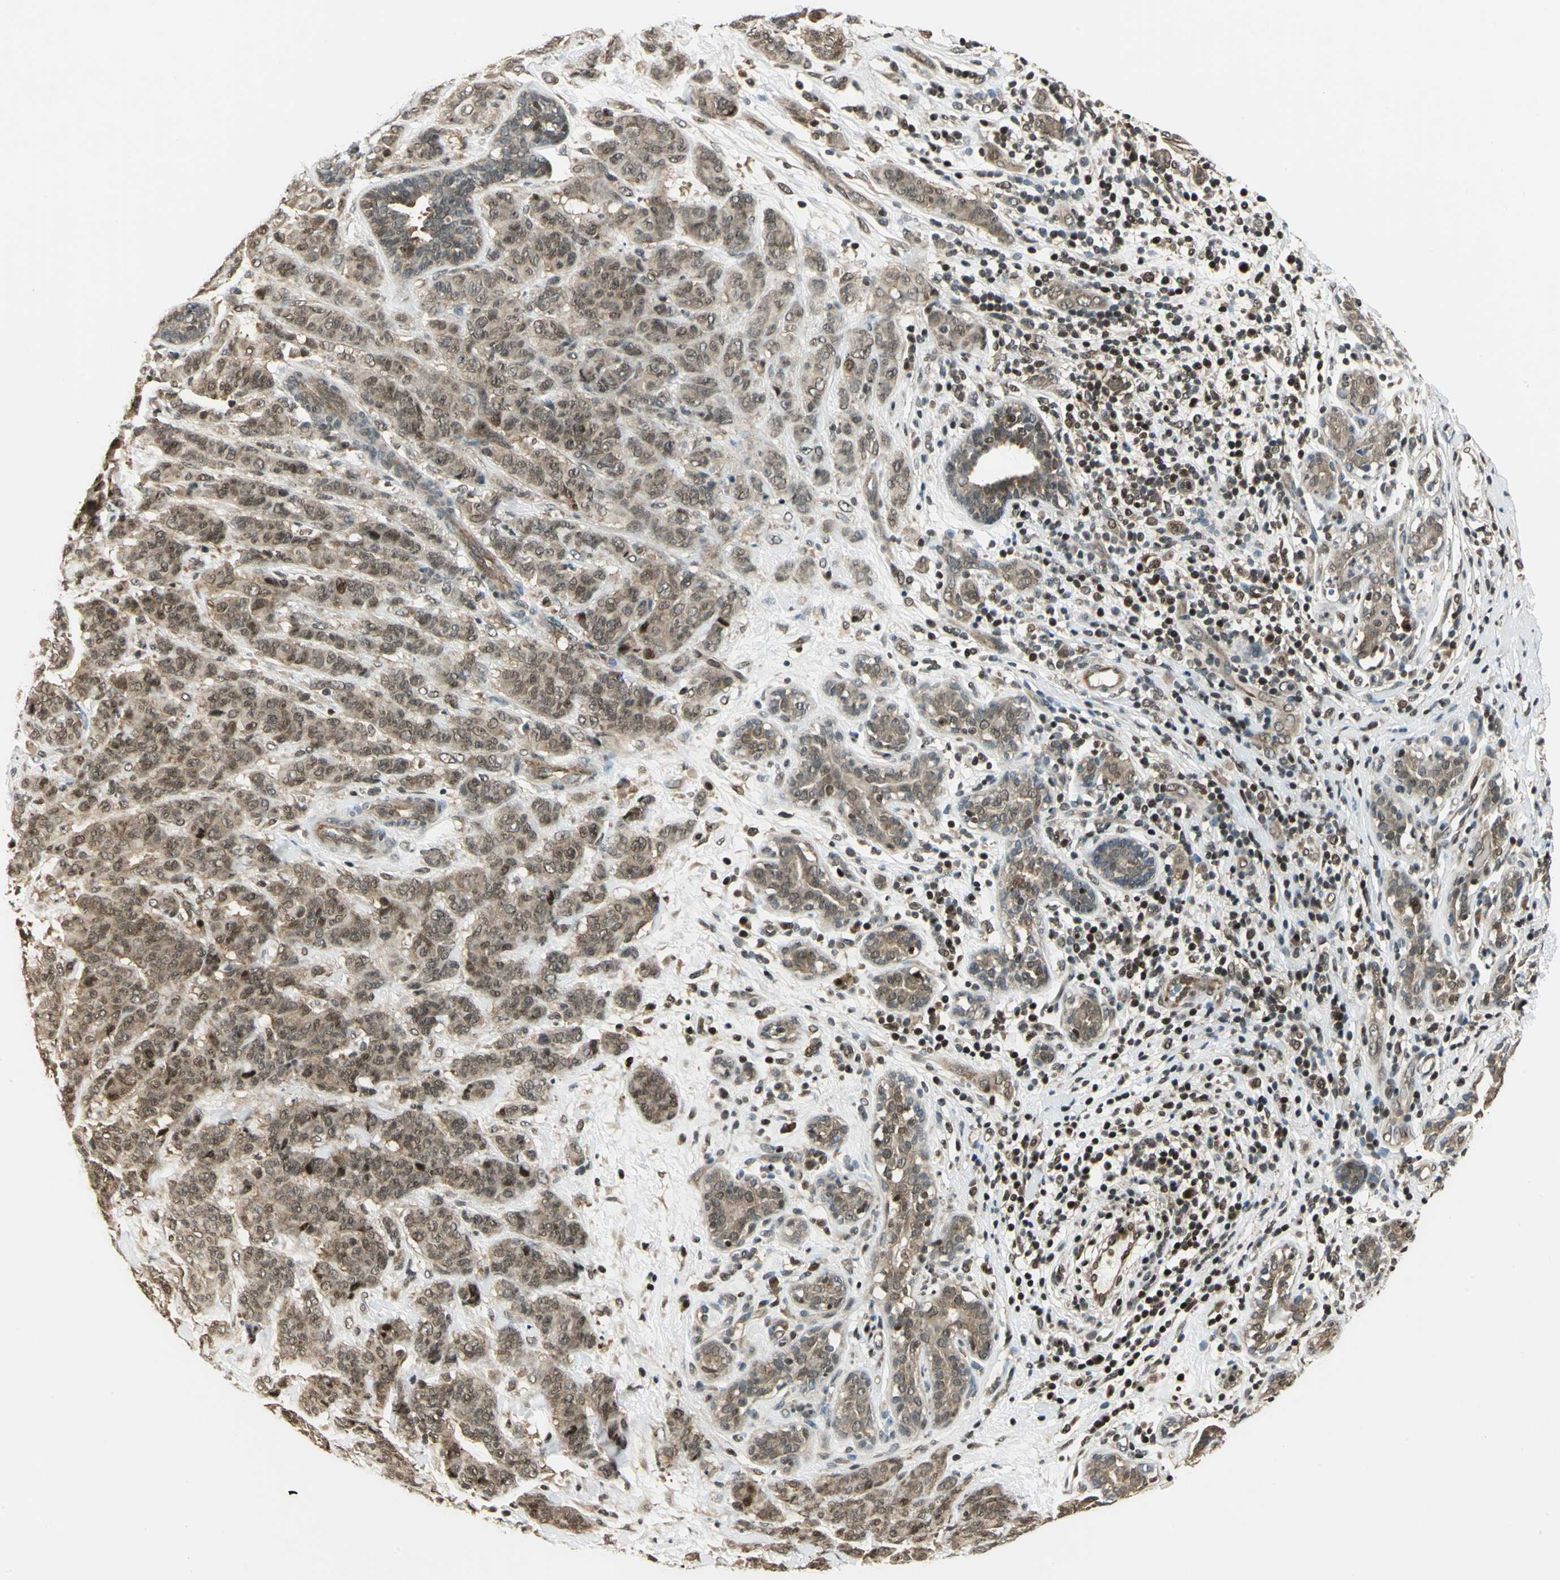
{"staining": {"intensity": "weak", "quantity": ">75%", "location": "cytoplasmic/membranous,nuclear"}, "tissue": "breast cancer", "cell_type": "Tumor cells", "image_type": "cancer", "snomed": [{"axis": "morphology", "description": "Duct carcinoma"}, {"axis": "topography", "description": "Breast"}], "caption": "Approximately >75% of tumor cells in breast cancer exhibit weak cytoplasmic/membranous and nuclear protein positivity as visualized by brown immunohistochemical staining.", "gene": "PSMC3", "patient": {"sex": "female", "age": 40}}